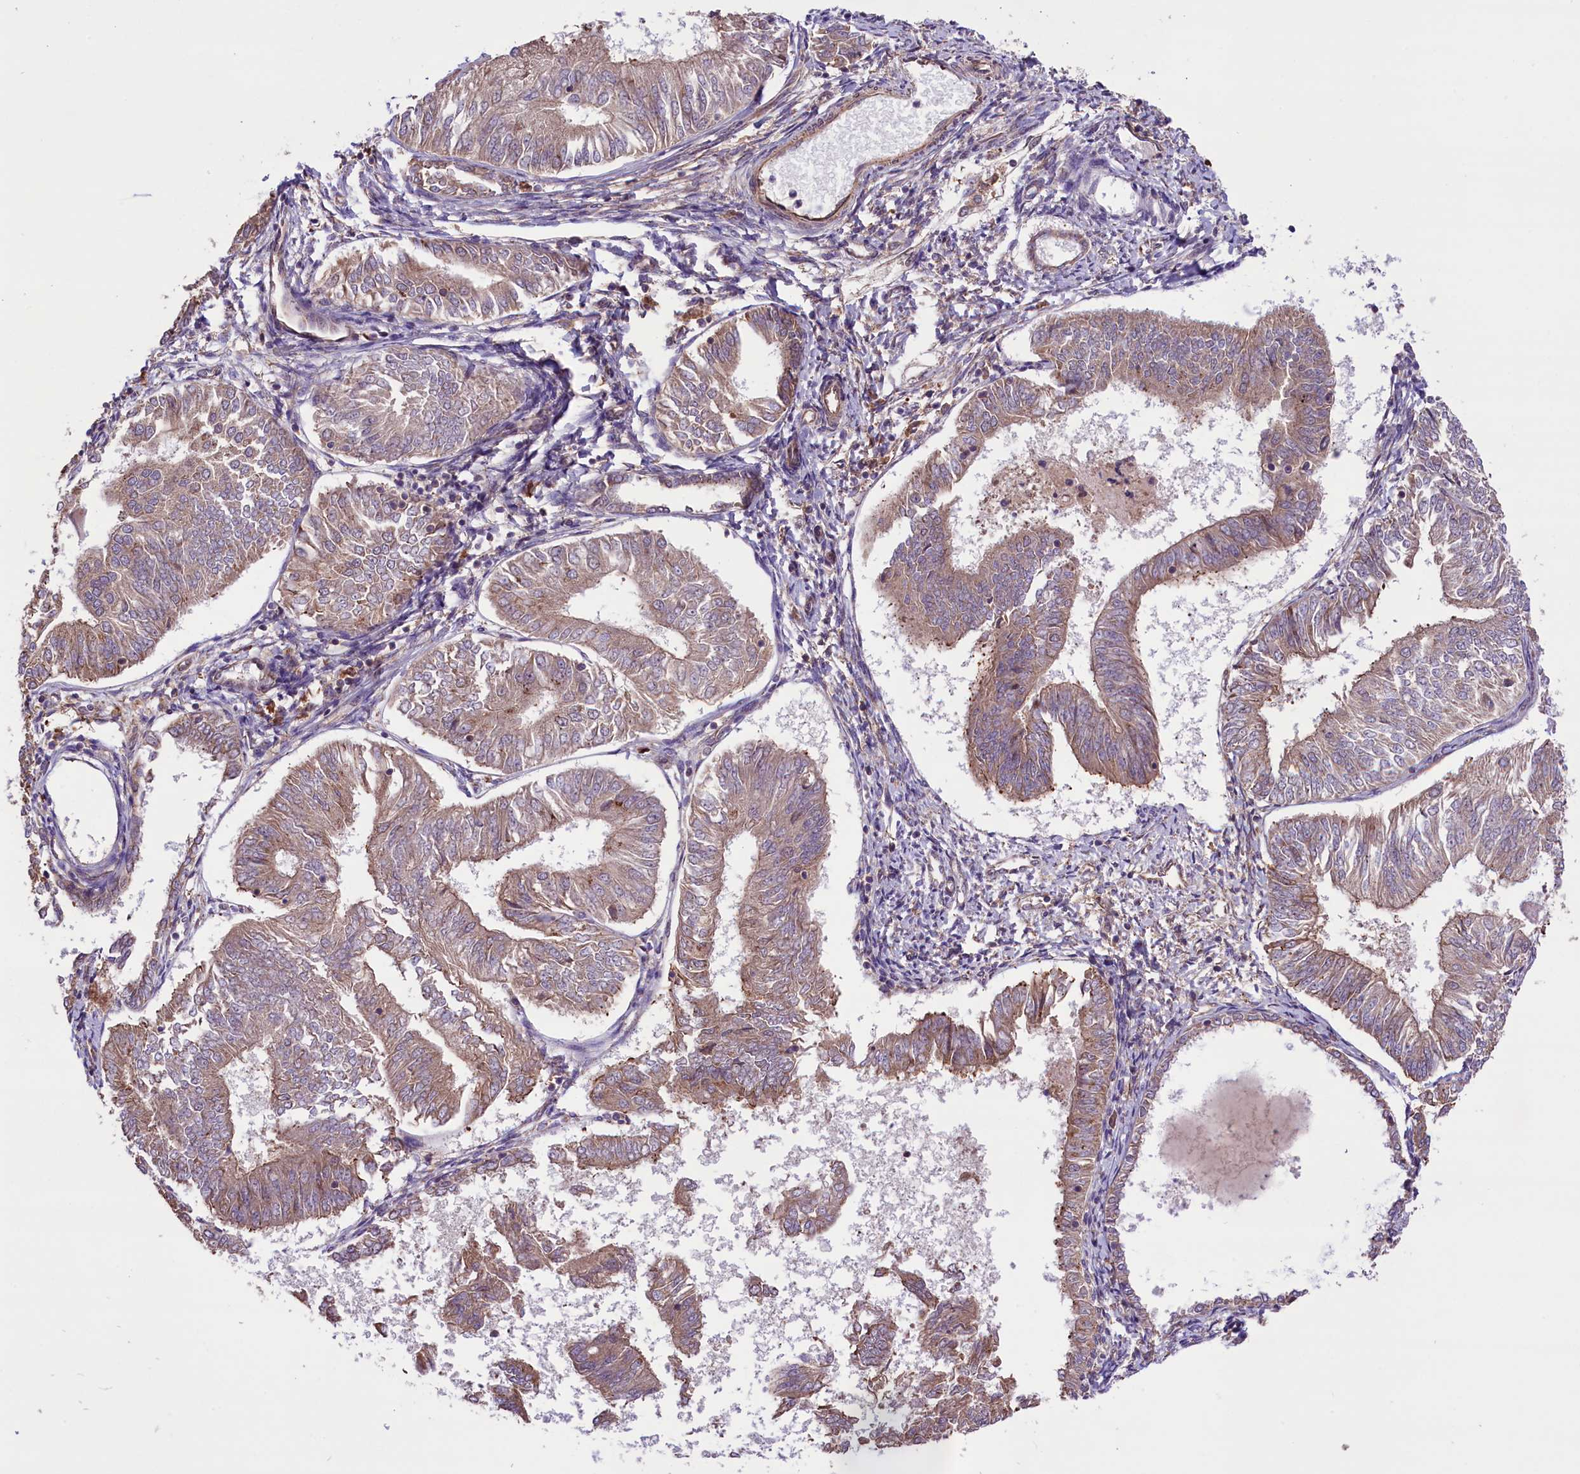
{"staining": {"intensity": "weak", "quantity": "25%-75%", "location": "cytoplasmic/membranous"}, "tissue": "endometrial cancer", "cell_type": "Tumor cells", "image_type": "cancer", "snomed": [{"axis": "morphology", "description": "Adenocarcinoma, NOS"}, {"axis": "topography", "description": "Endometrium"}], "caption": "Adenocarcinoma (endometrial) stained with DAB immunohistochemistry (IHC) demonstrates low levels of weak cytoplasmic/membranous staining in approximately 25%-75% of tumor cells.", "gene": "HDAC5", "patient": {"sex": "female", "age": 58}}